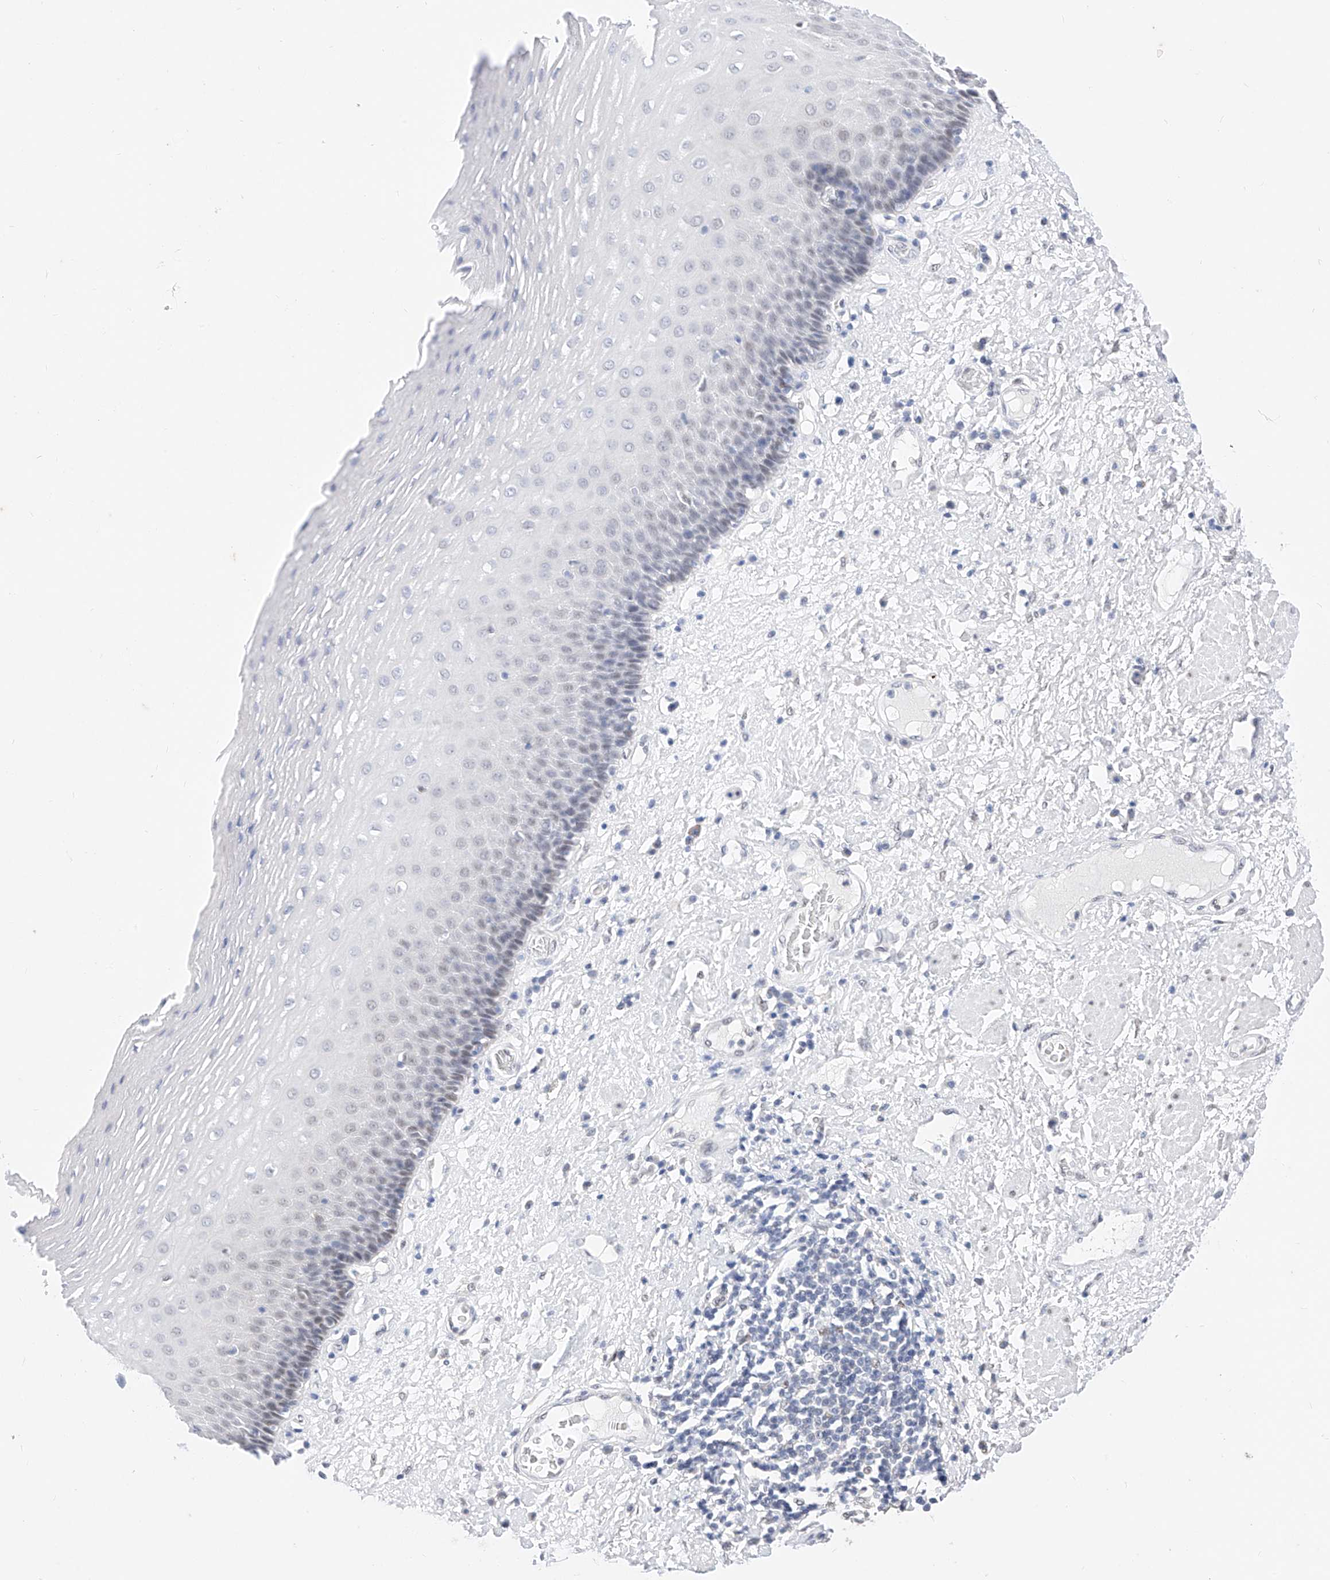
{"staining": {"intensity": "negative", "quantity": "none", "location": "none"}, "tissue": "esophagus", "cell_type": "Squamous epithelial cells", "image_type": "normal", "snomed": [{"axis": "morphology", "description": "Normal tissue, NOS"}, {"axis": "morphology", "description": "Adenocarcinoma, NOS"}, {"axis": "topography", "description": "Esophagus"}], "caption": "Human esophagus stained for a protein using immunohistochemistry reveals no expression in squamous epithelial cells.", "gene": "KCNJ1", "patient": {"sex": "male", "age": 62}}